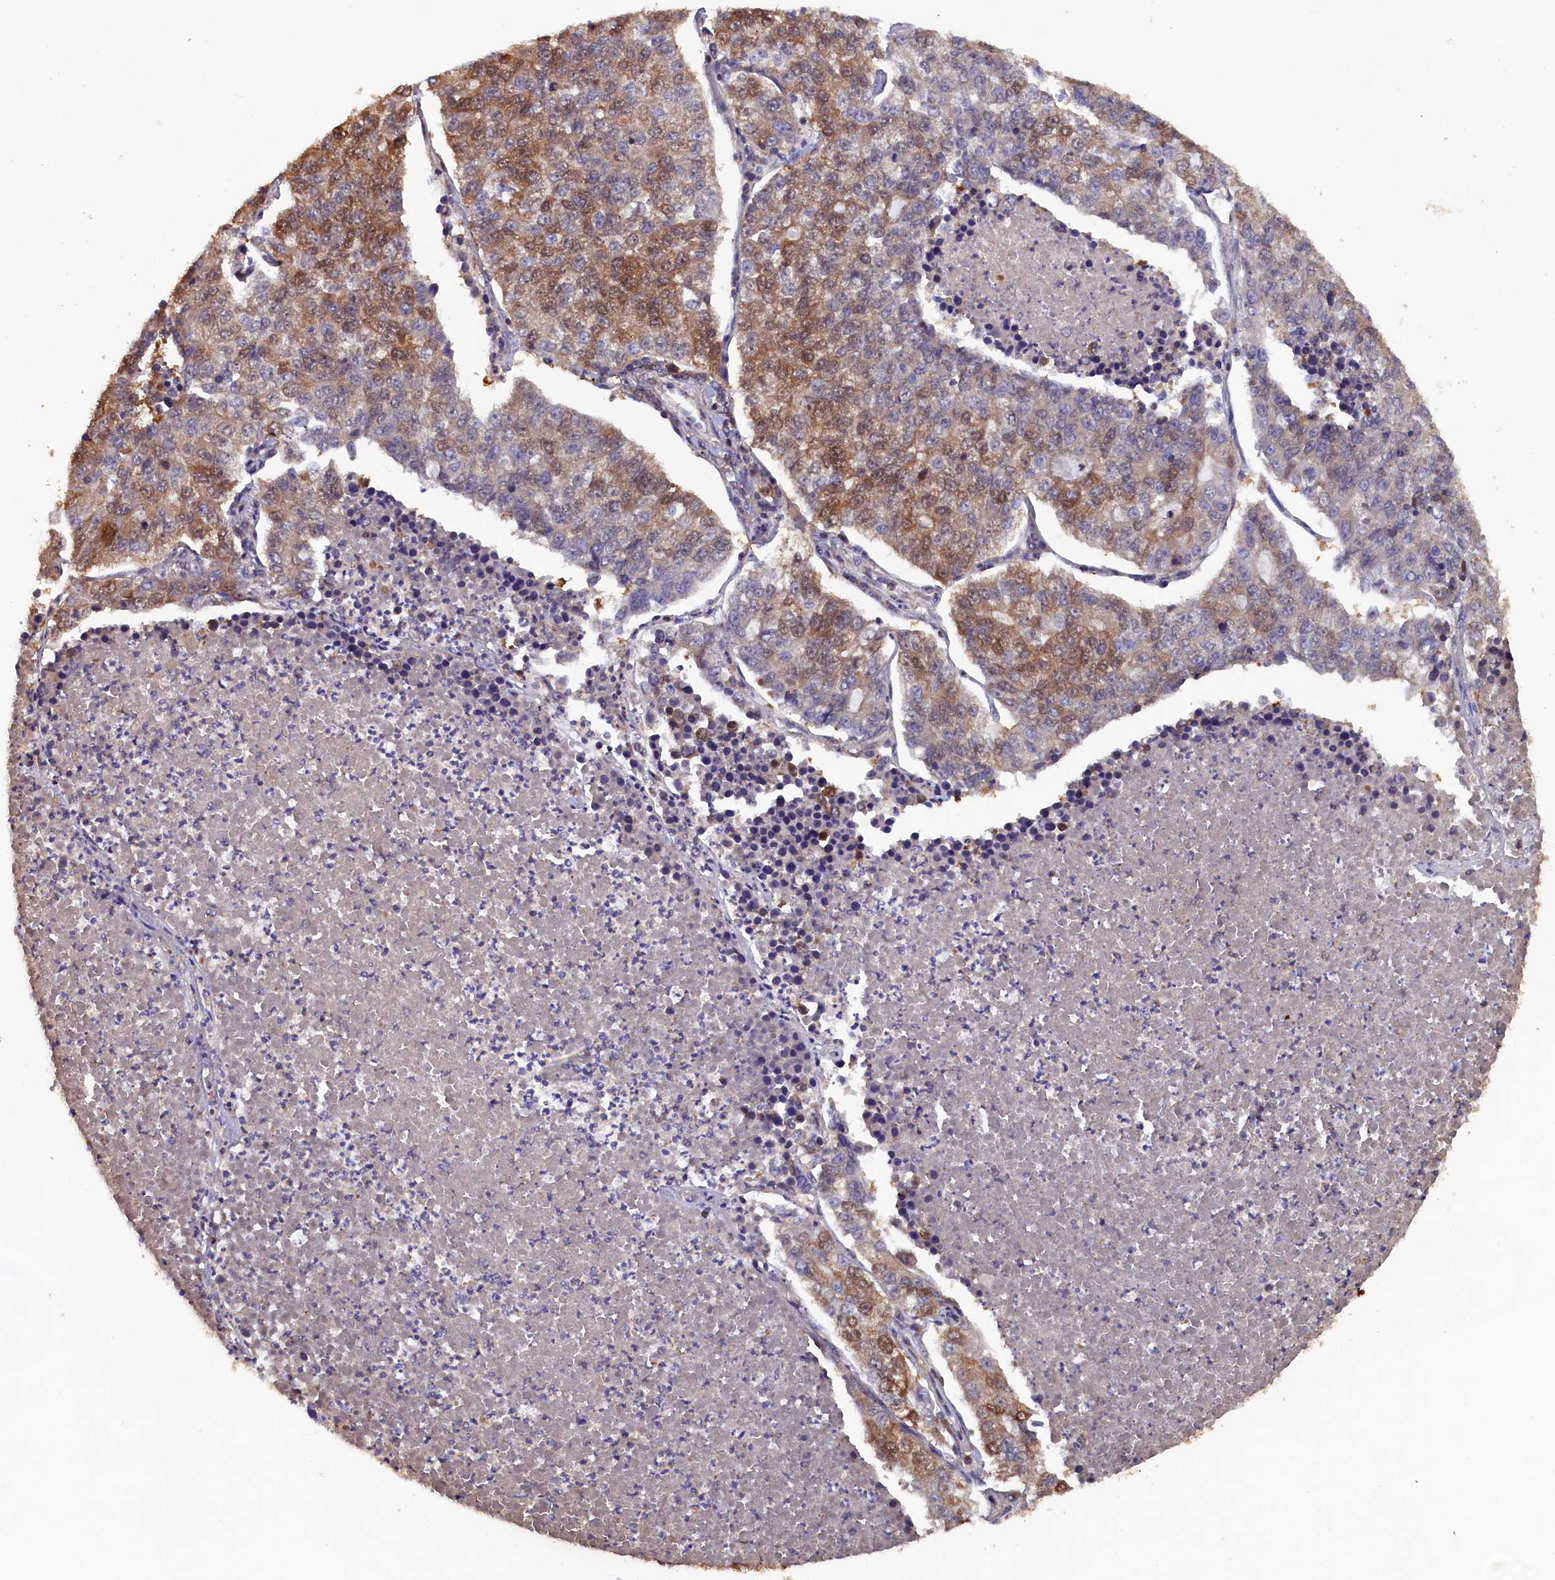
{"staining": {"intensity": "moderate", "quantity": "25%-75%", "location": "cytoplasmic/membranous,nuclear"}, "tissue": "lung cancer", "cell_type": "Tumor cells", "image_type": "cancer", "snomed": [{"axis": "morphology", "description": "Adenocarcinoma, NOS"}, {"axis": "topography", "description": "Lung"}], "caption": "This photomicrograph exhibits IHC staining of human lung cancer, with medium moderate cytoplasmic/membranous and nuclear positivity in about 25%-75% of tumor cells.", "gene": "JPT2", "patient": {"sex": "male", "age": 49}}